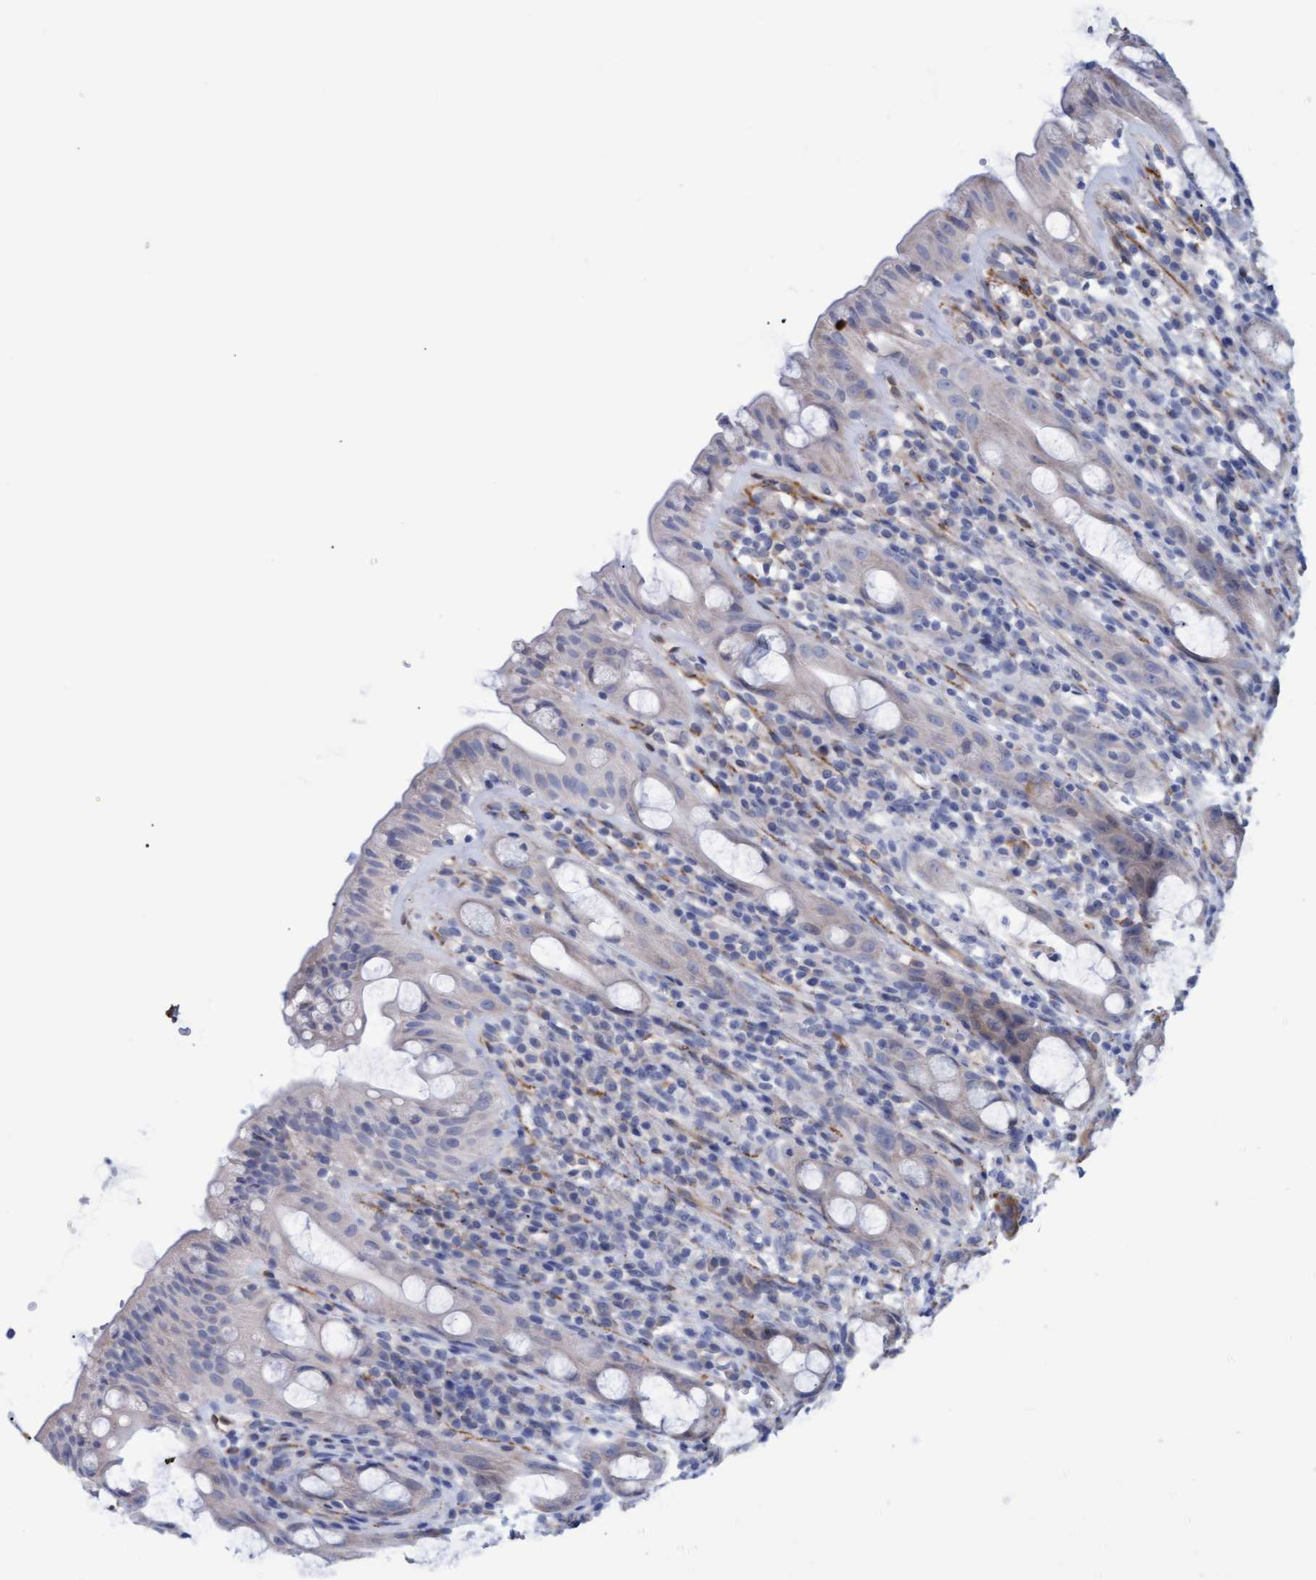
{"staining": {"intensity": "weak", "quantity": "<25%", "location": "cytoplasmic/membranous"}, "tissue": "rectum", "cell_type": "Glandular cells", "image_type": "normal", "snomed": [{"axis": "morphology", "description": "Normal tissue, NOS"}, {"axis": "topography", "description": "Rectum"}], "caption": "Glandular cells show no significant protein expression in normal rectum. The staining was performed using DAB to visualize the protein expression in brown, while the nuclei were stained in blue with hematoxylin (Magnification: 20x).", "gene": "STXBP1", "patient": {"sex": "male", "age": 44}}